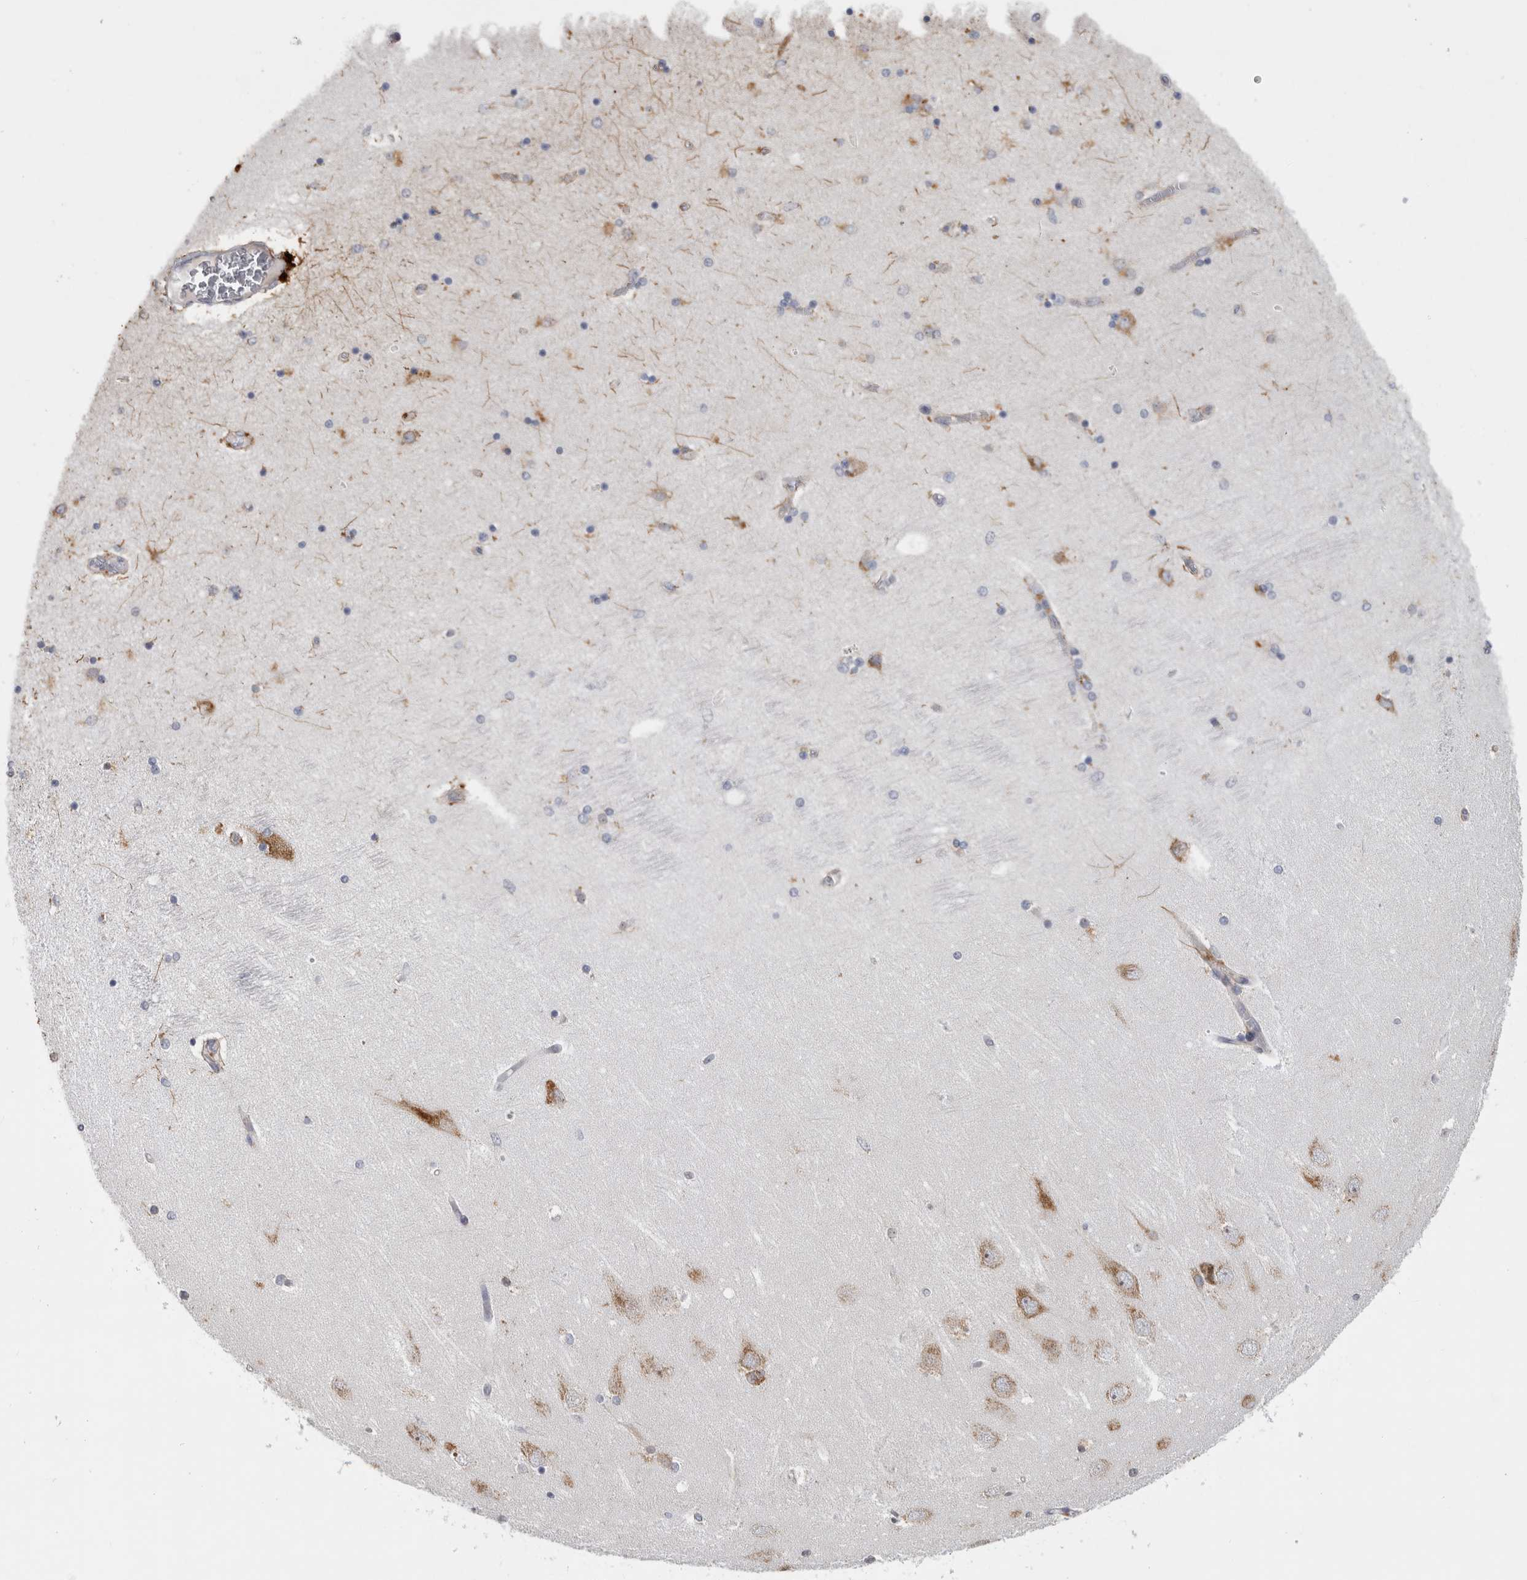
{"staining": {"intensity": "strong", "quantity": "<25%", "location": "cytoplasmic/membranous"}, "tissue": "hippocampus", "cell_type": "Glial cells", "image_type": "normal", "snomed": [{"axis": "morphology", "description": "Normal tissue, NOS"}, {"axis": "topography", "description": "Hippocampus"}], "caption": "IHC image of normal hippocampus: human hippocampus stained using immunohistochemistry (IHC) displays medium levels of strong protein expression localized specifically in the cytoplasmic/membranous of glial cells, appearing as a cytoplasmic/membranous brown color.", "gene": "ATXN2", "patient": {"sex": "female", "age": 54}}